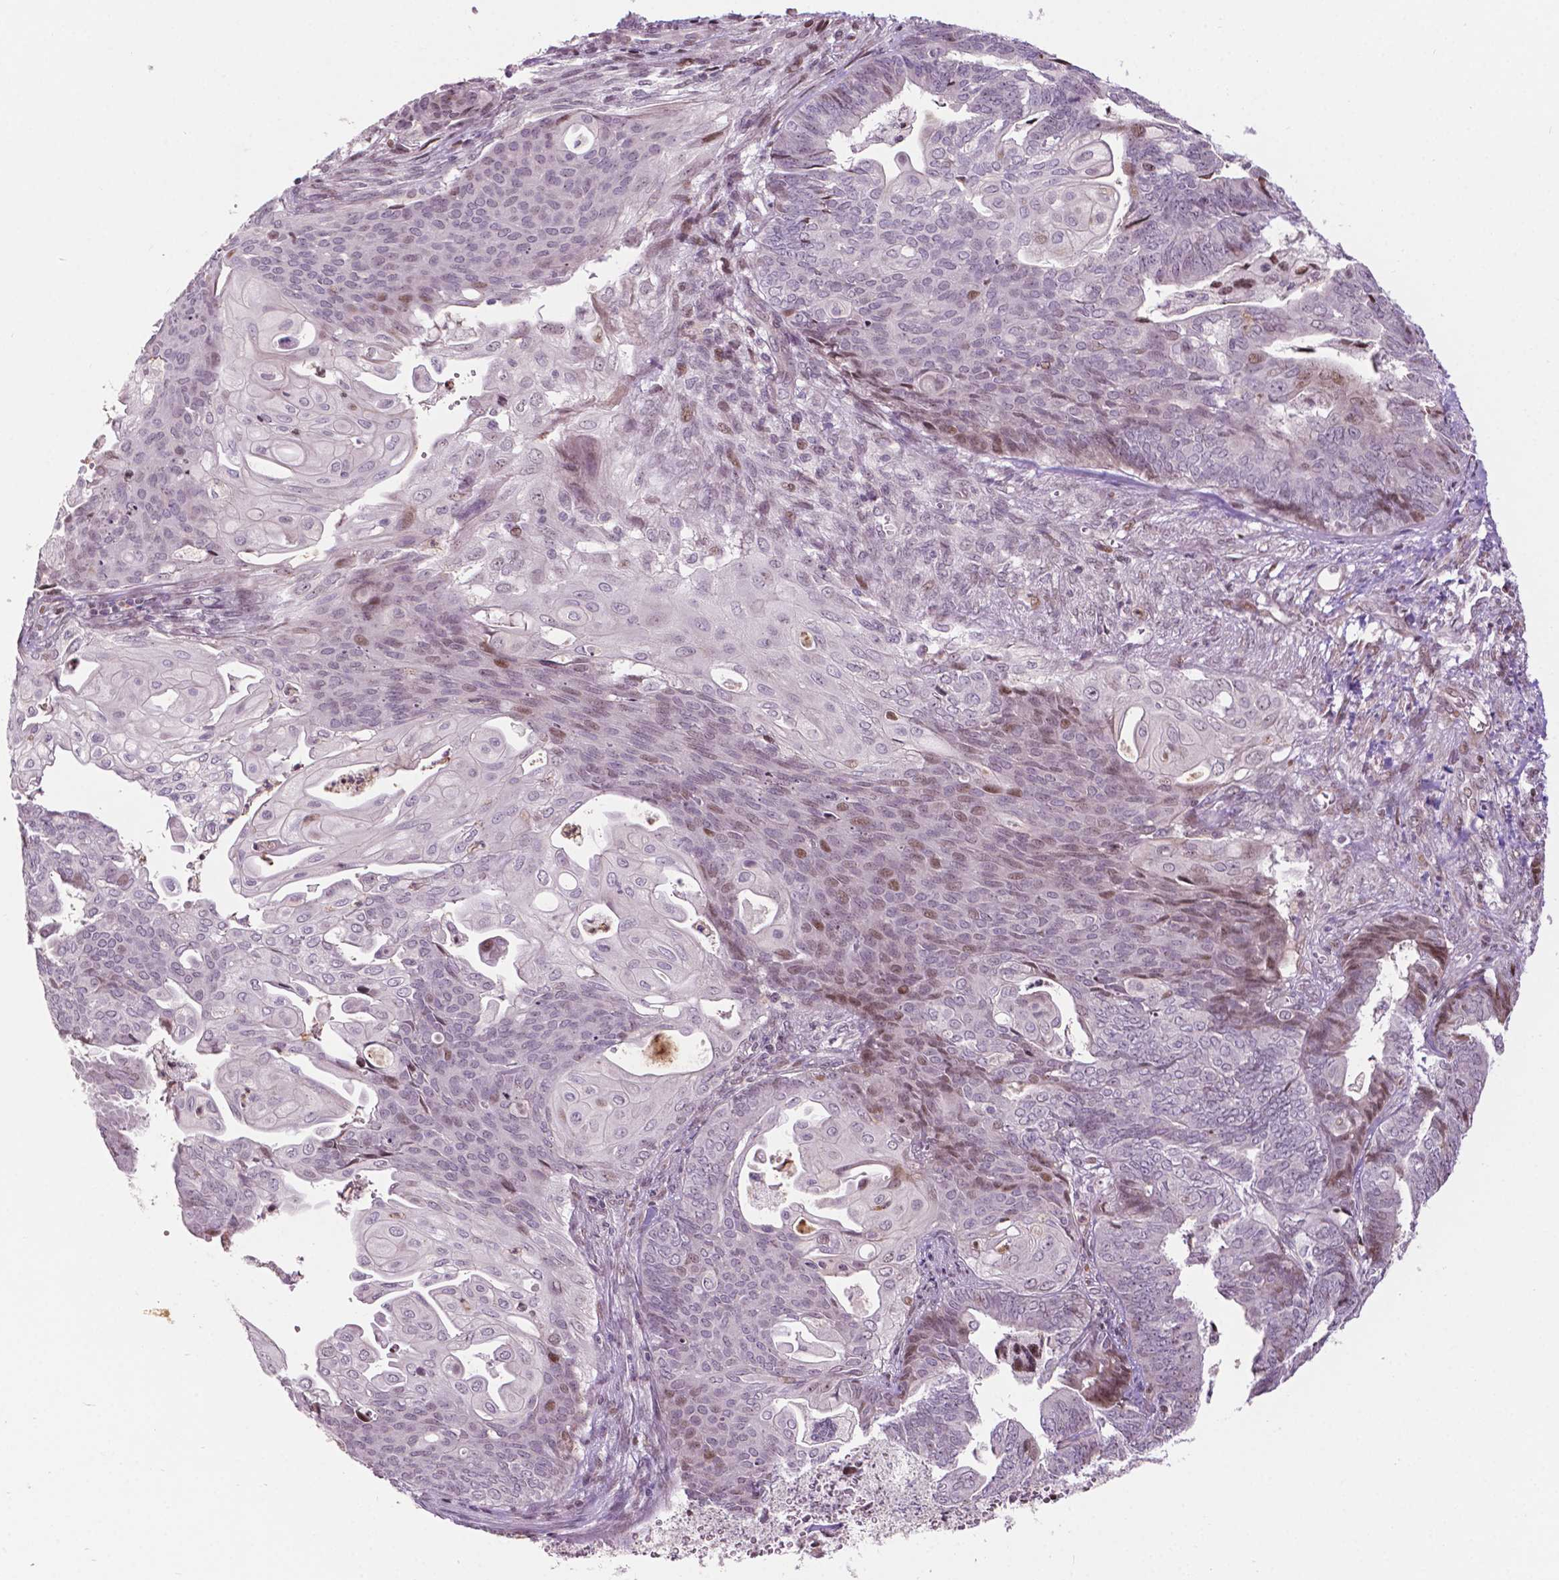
{"staining": {"intensity": "weak", "quantity": "<25%", "location": "nuclear"}, "tissue": "endometrial cancer", "cell_type": "Tumor cells", "image_type": "cancer", "snomed": [{"axis": "morphology", "description": "Adenocarcinoma, NOS"}, {"axis": "topography", "description": "Endometrium"}], "caption": "DAB (3,3'-diaminobenzidine) immunohistochemical staining of human endometrial cancer demonstrates no significant staining in tumor cells.", "gene": "PTPN18", "patient": {"sex": "female", "age": 73}}